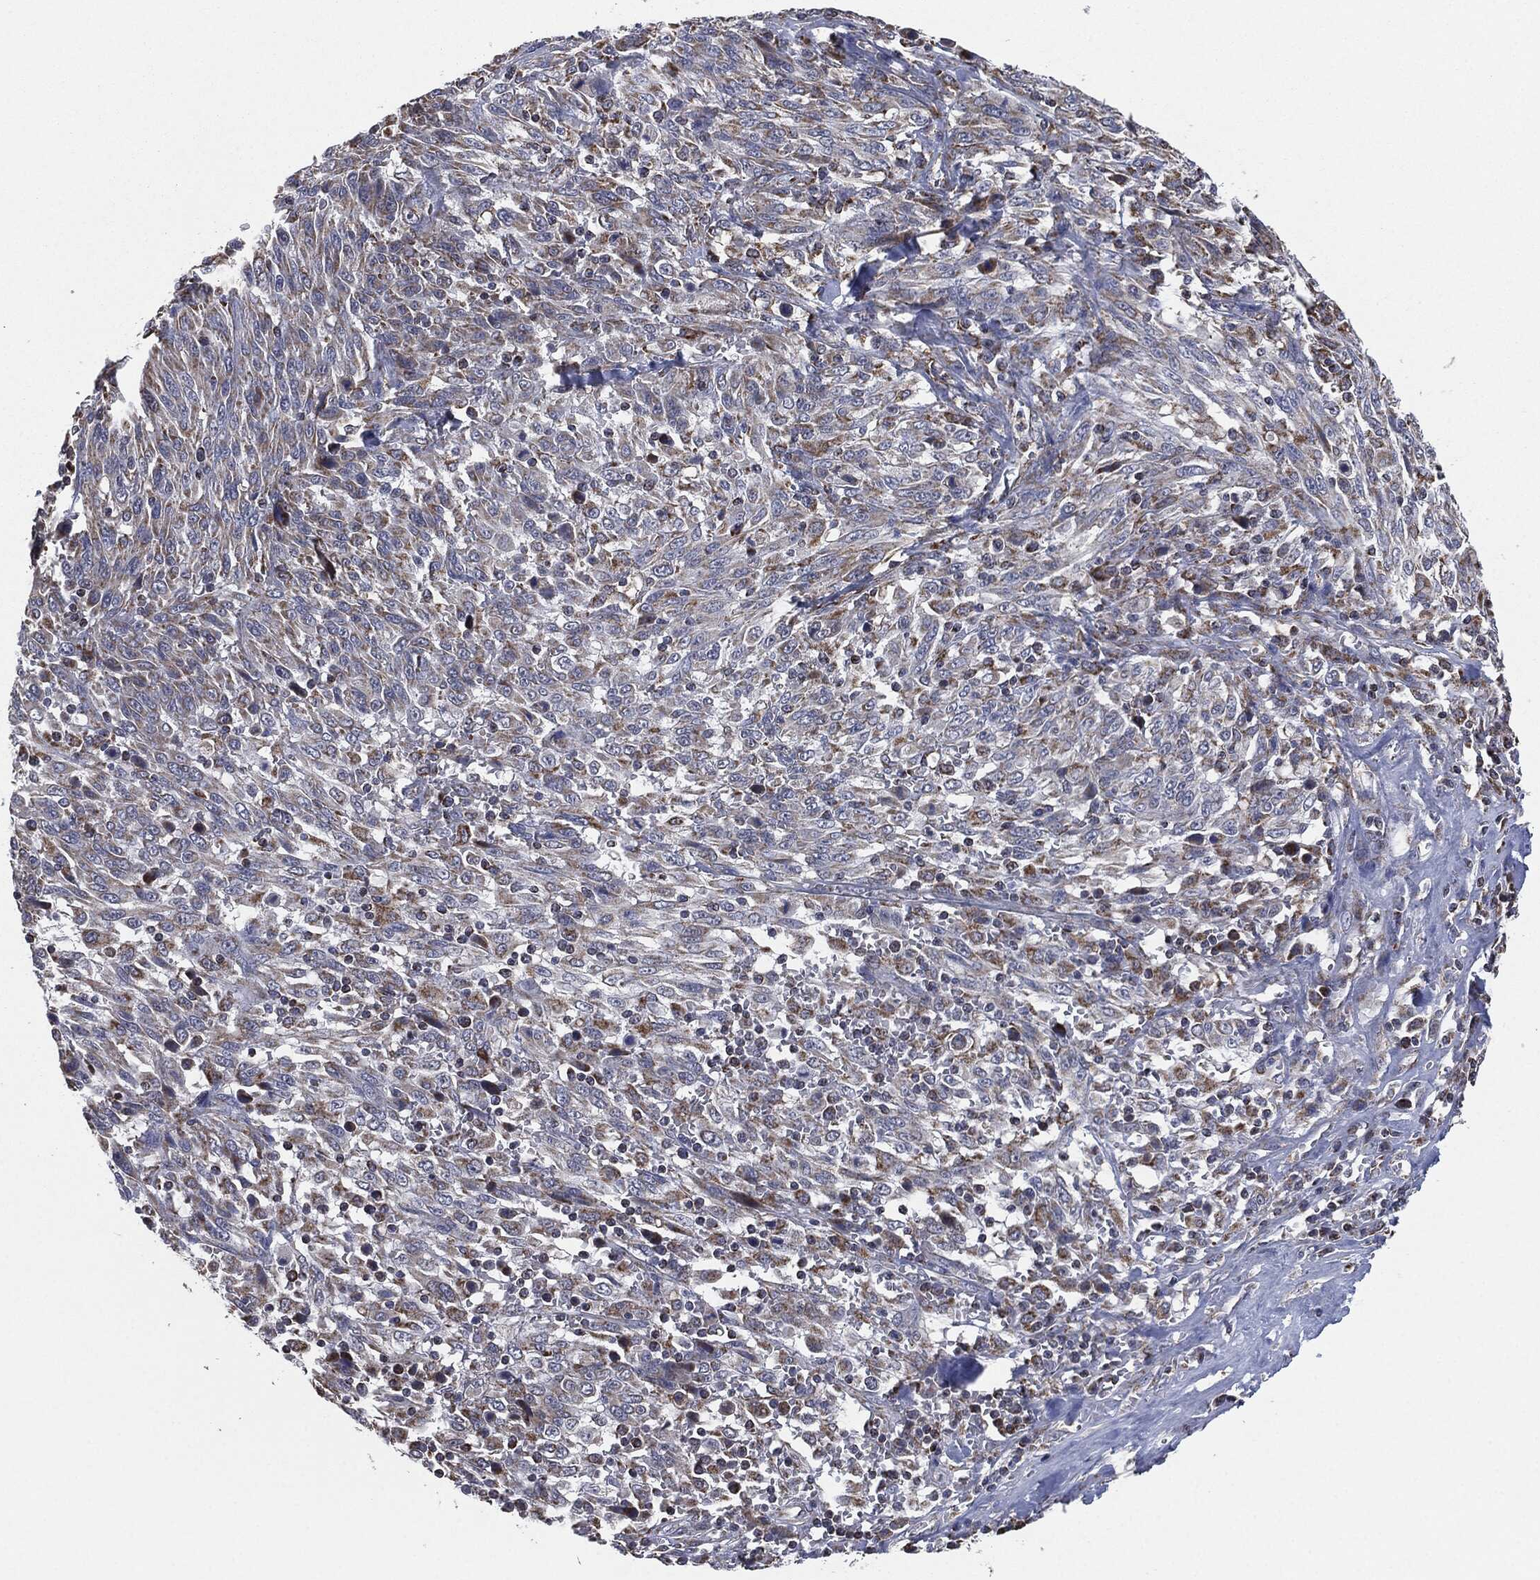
{"staining": {"intensity": "moderate", "quantity": "<25%", "location": "cytoplasmic/membranous"}, "tissue": "melanoma", "cell_type": "Tumor cells", "image_type": "cancer", "snomed": [{"axis": "morphology", "description": "Malignant melanoma, NOS"}, {"axis": "topography", "description": "Skin"}], "caption": "Brown immunohistochemical staining in human malignant melanoma exhibits moderate cytoplasmic/membranous positivity in about <25% of tumor cells.", "gene": "NDUFV2", "patient": {"sex": "female", "age": 91}}